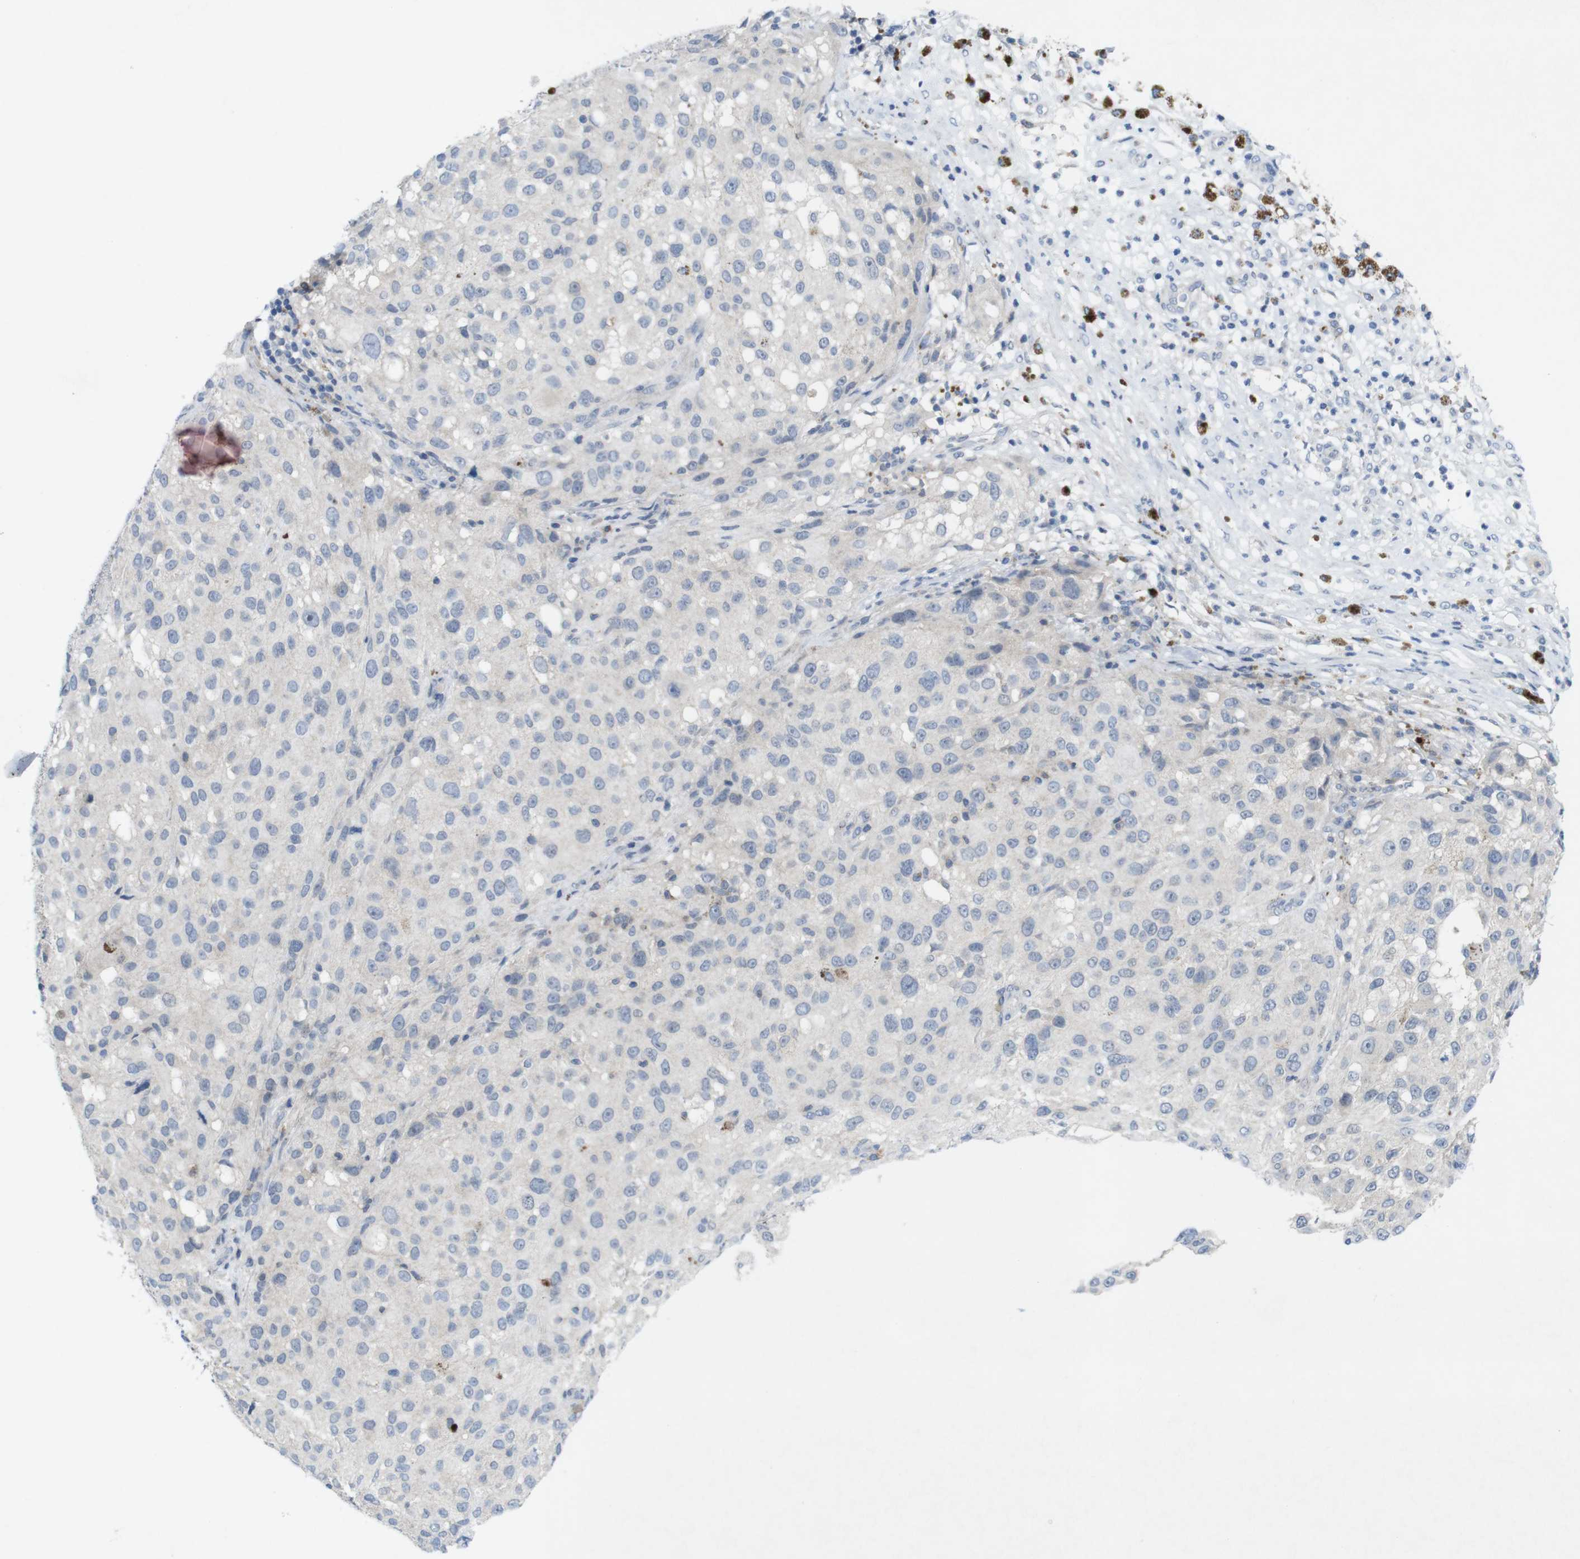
{"staining": {"intensity": "negative", "quantity": "none", "location": "none"}, "tissue": "melanoma", "cell_type": "Tumor cells", "image_type": "cancer", "snomed": [{"axis": "morphology", "description": "Necrosis, NOS"}, {"axis": "morphology", "description": "Malignant melanoma, NOS"}, {"axis": "topography", "description": "Skin"}], "caption": "DAB immunohistochemical staining of malignant melanoma reveals no significant positivity in tumor cells. (Stains: DAB immunohistochemistry with hematoxylin counter stain, Microscopy: brightfield microscopy at high magnification).", "gene": "SLAMF7", "patient": {"sex": "female", "age": 87}}